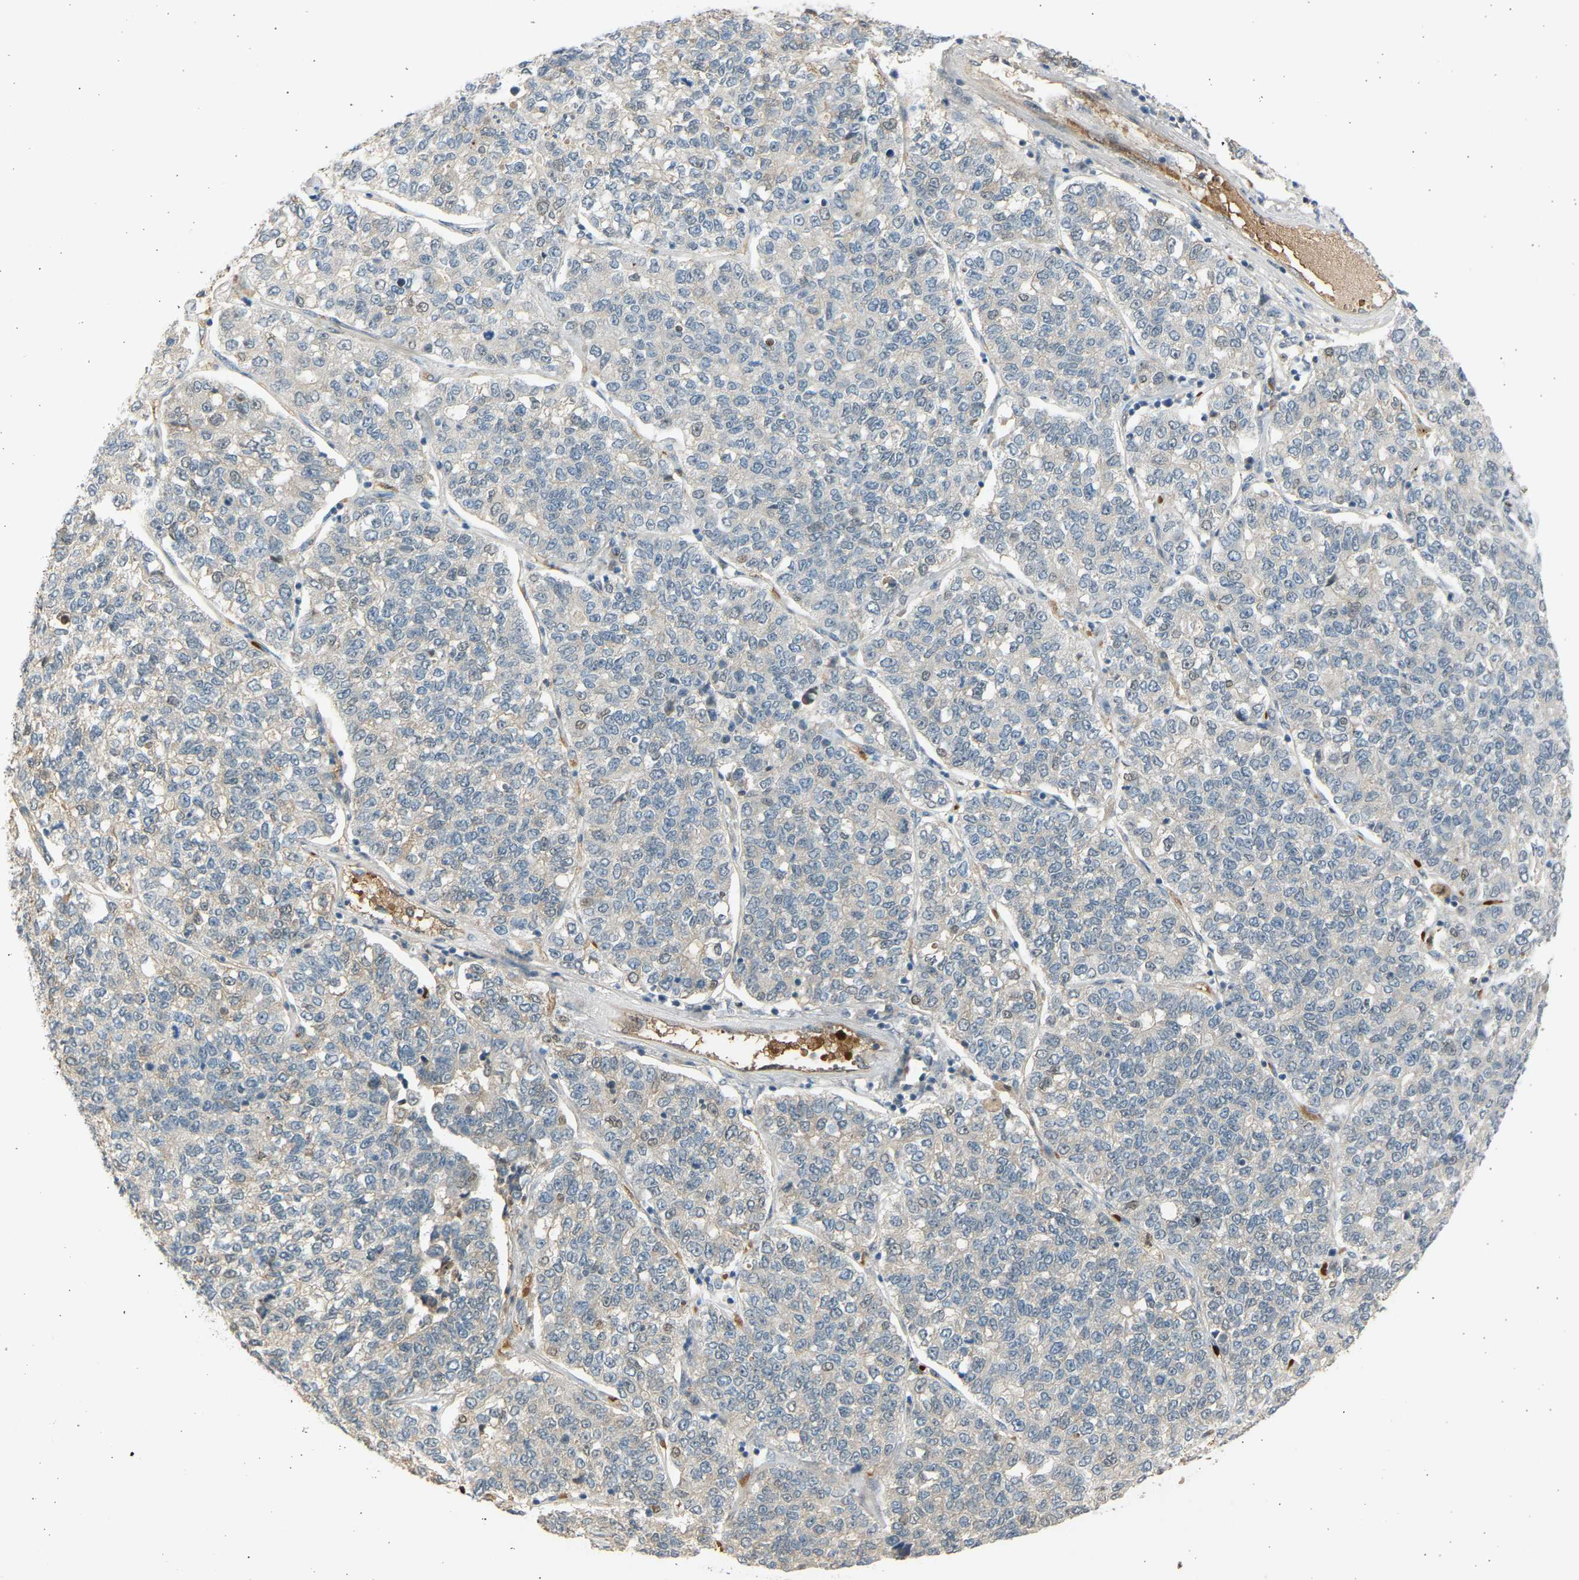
{"staining": {"intensity": "weak", "quantity": "<25%", "location": "nuclear"}, "tissue": "lung cancer", "cell_type": "Tumor cells", "image_type": "cancer", "snomed": [{"axis": "morphology", "description": "Adenocarcinoma, NOS"}, {"axis": "topography", "description": "Lung"}], "caption": "High magnification brightfield microscopy of adenocarcinoma (lung) stained with DAB (brown) and counterstained with hematoxylin (blue): tumor cells show no significant staining.", "gene": "BIRC2", "patient": {"sex": "male", "age": 49}}